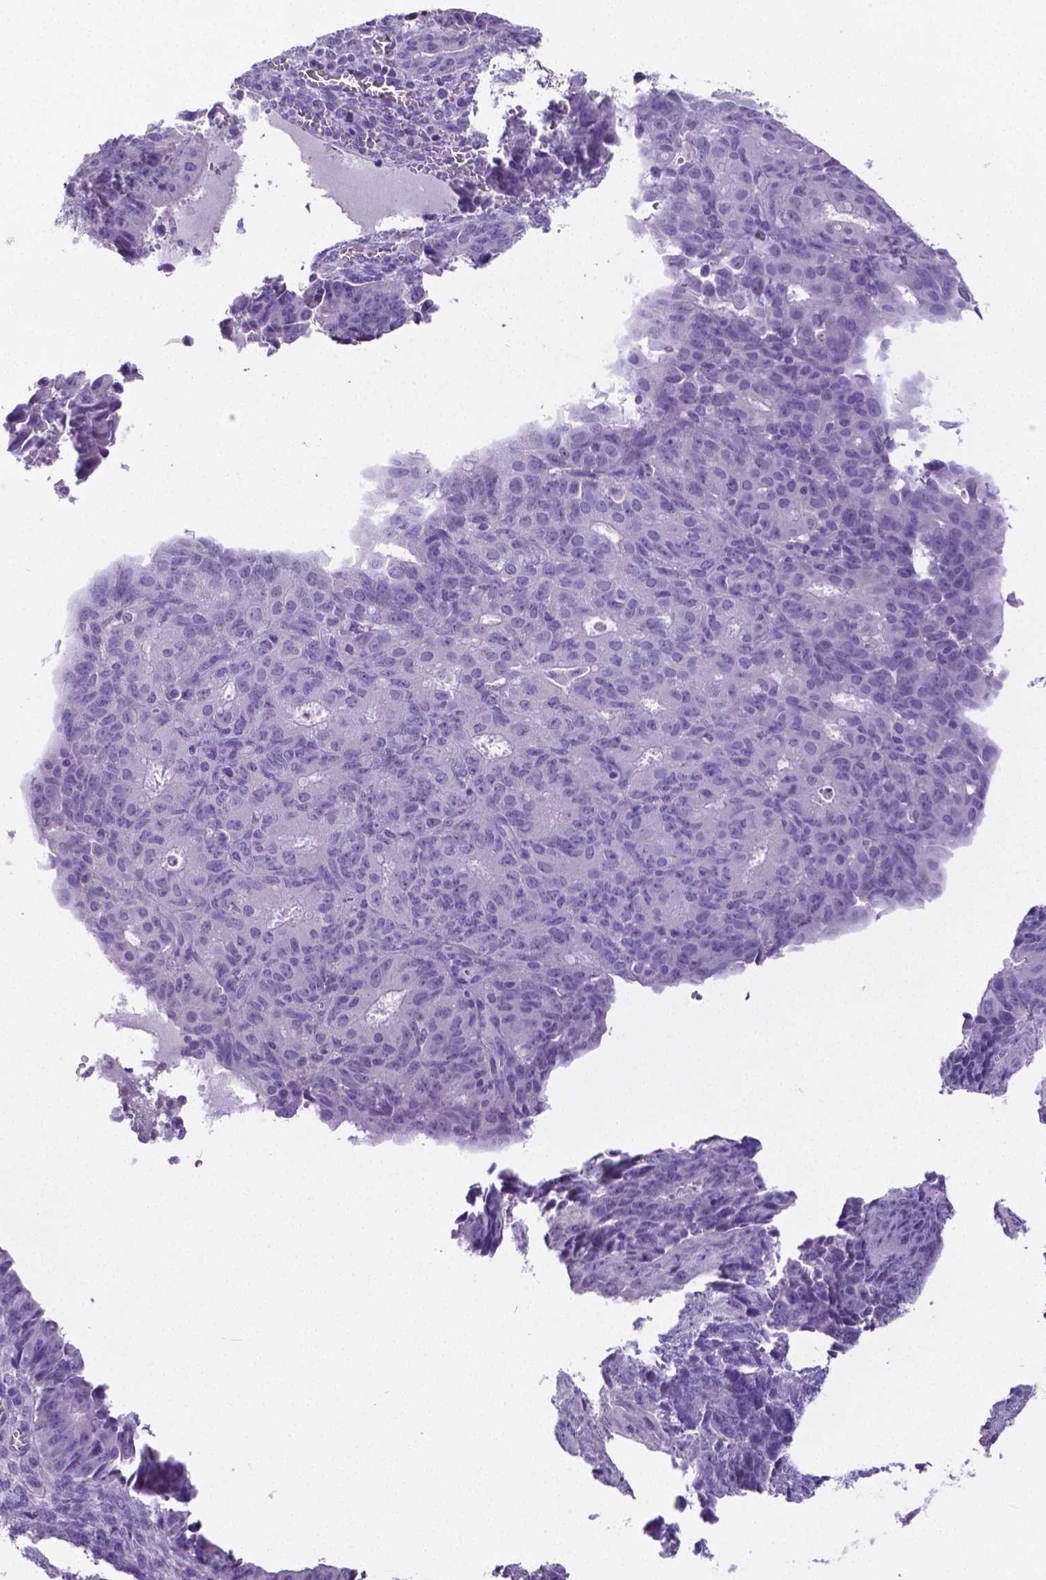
{"staining": {"intensity": "negative", "quantity": "none", "location": "none"}, "tissue": "ovarian cancer", "cell_type": "Tumor cells", "image_type": "cancer", "snomed": [{"axis": "morphology", "description": "Carcinoma, endometroid"}, {"axis": "topography", "description": "Ovary"}], "caption": "The micrograph exhibits no staining of tumor cells in endometroid carcinoma (ovarian).", "gene": "SATB2", "patient": {"sex": "female", "age": 42}}